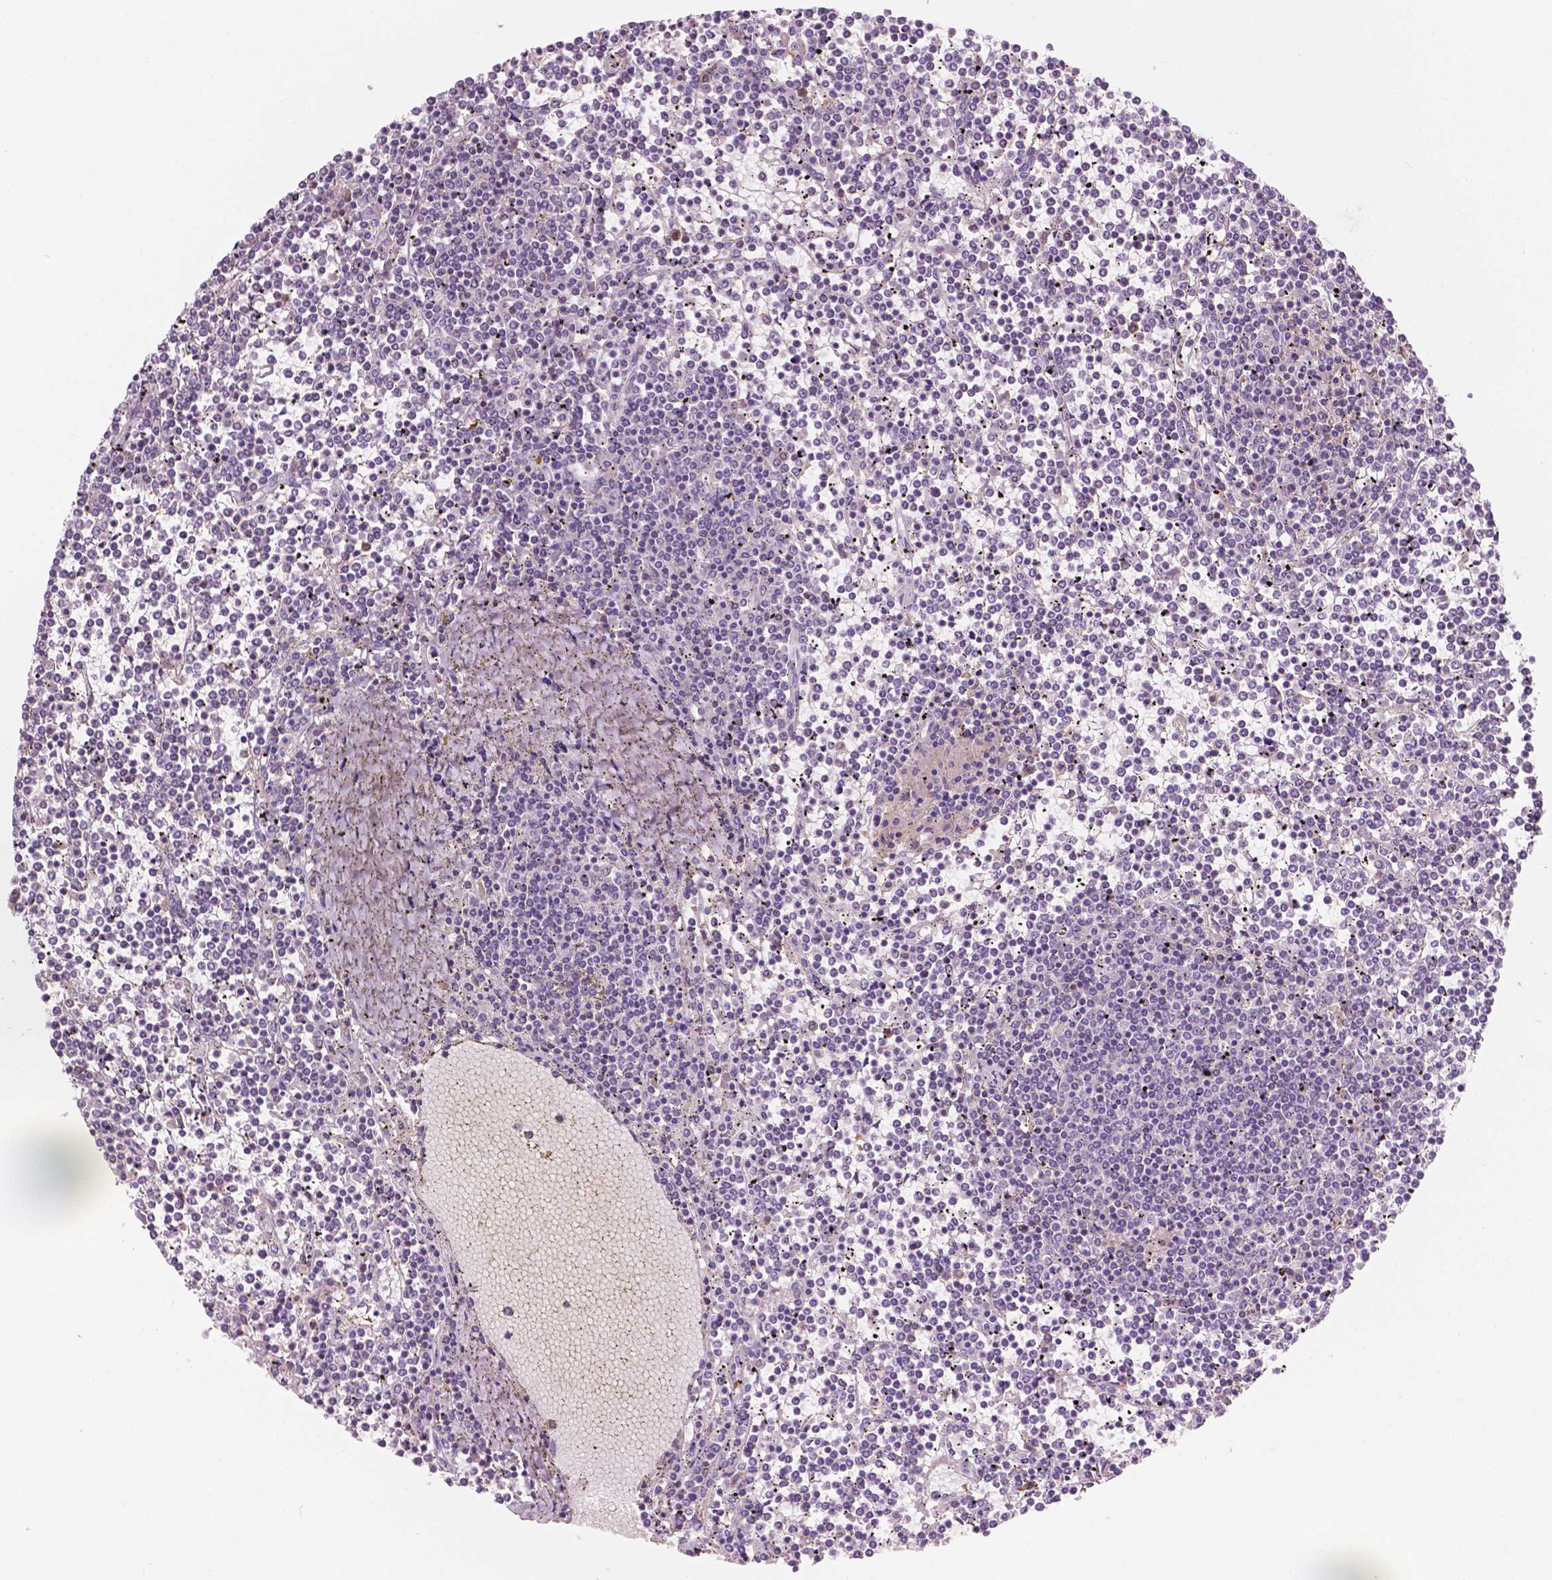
{"staining": {"intensity": "negative", "quantity": "none", "location": "none"}, "tissue": "lymphoma", "cell_type": "Tumor cells", "image_type": "cancer", "snomed": [{"axis": "morphology", "description": "Malignant lymphoma, non-Hodgkin's type, Low grade"}, {"axis": "topography", "description": "Spleen"}], "caption": "Lymphoma was stained to show a protein in brown. There is no significant expression in tumor cells. The staining is performed using DAB (3,3'-diaminobenzidine) brown chromogen with nuclei counter-stained in using hematoxylin.", "gene": "SEMA4A", "patient": {"sex": "female", "age": 19}}